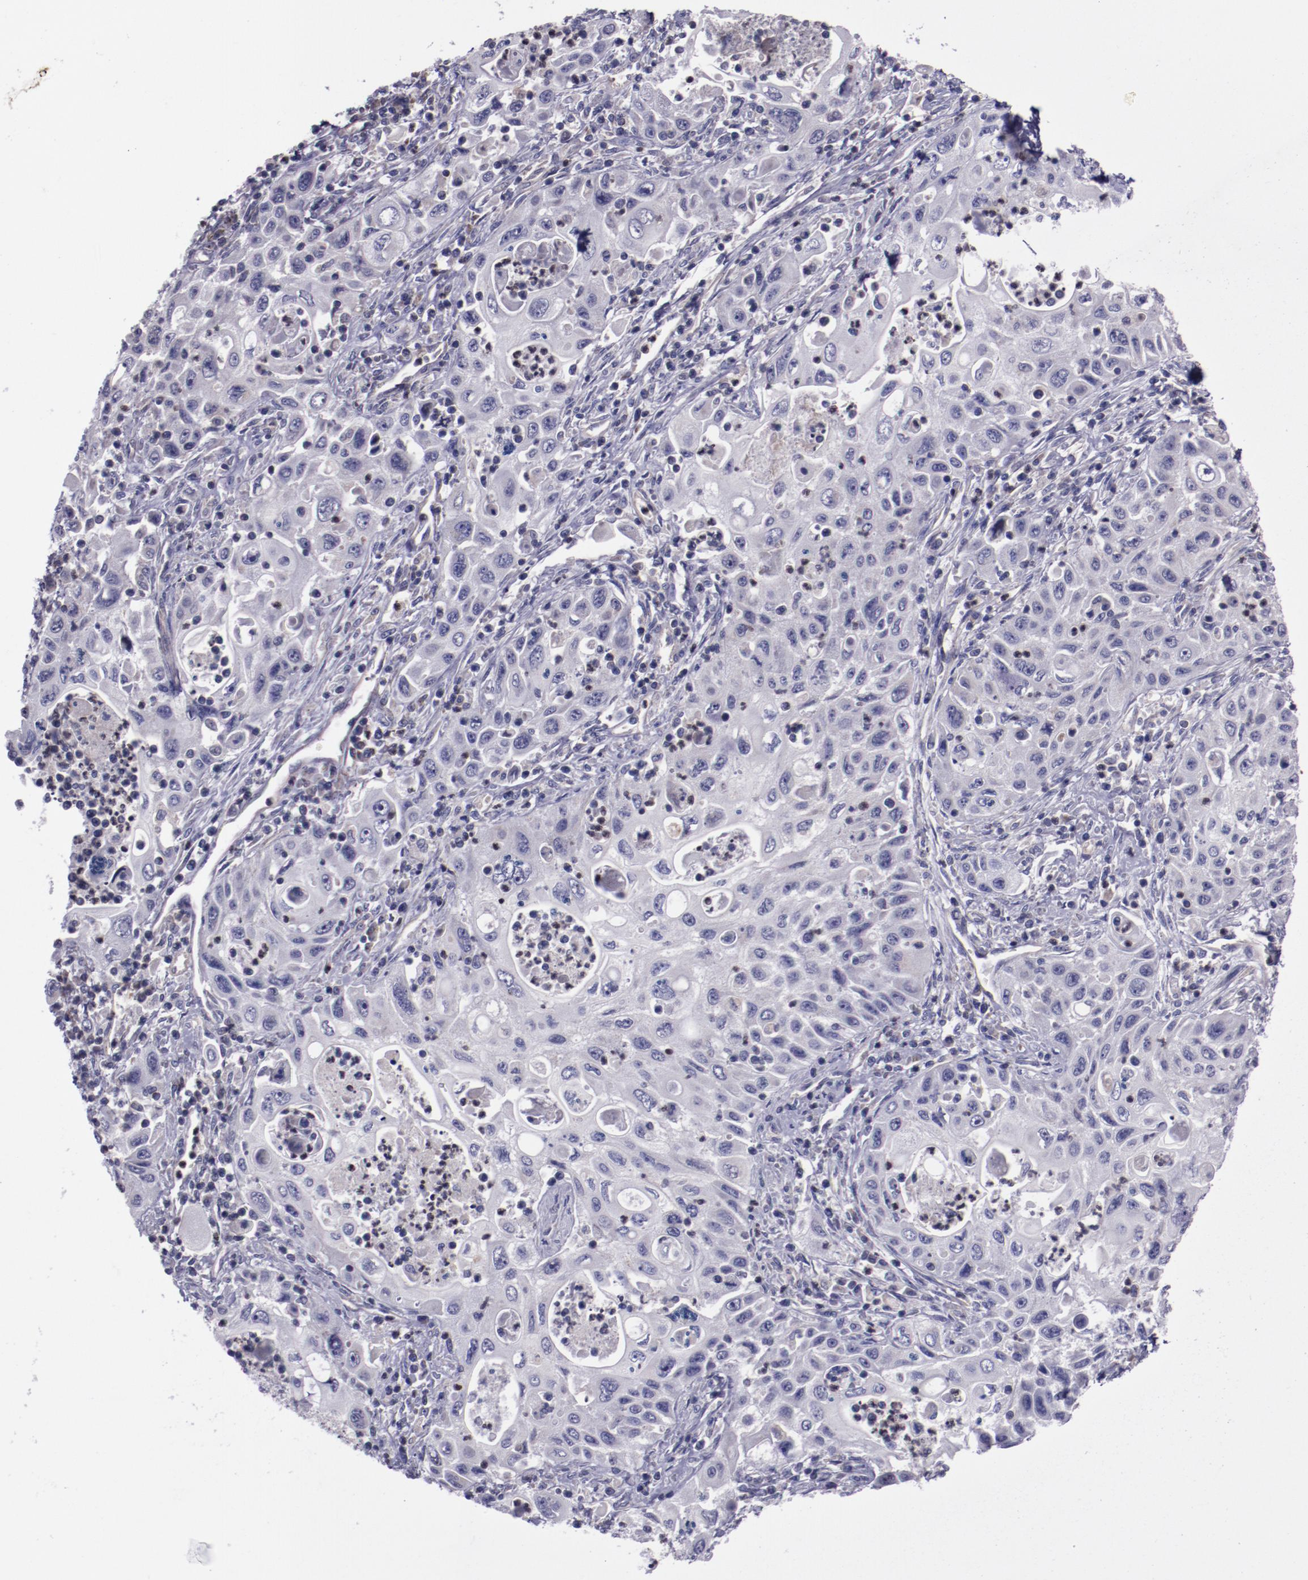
{"staining": {"intensity": "negative", "quantity": "none", "location": "none"}, "tissue": "pancreatic cancer", "cell_type": "Tumor cells", "image_type": "cancer", "snomed": [{"axis": "morphology", "description": "Adenocarcinoma, NOS"}, {"axis": "topography", "description": "Pancreas"}], "caption": "This is an immunohistochemistry image of pancreatic adenocarcinoma. There is no expression in tumor cells.", "gene": "LONP1", "patient": {"sex": "male", "age": 70}}